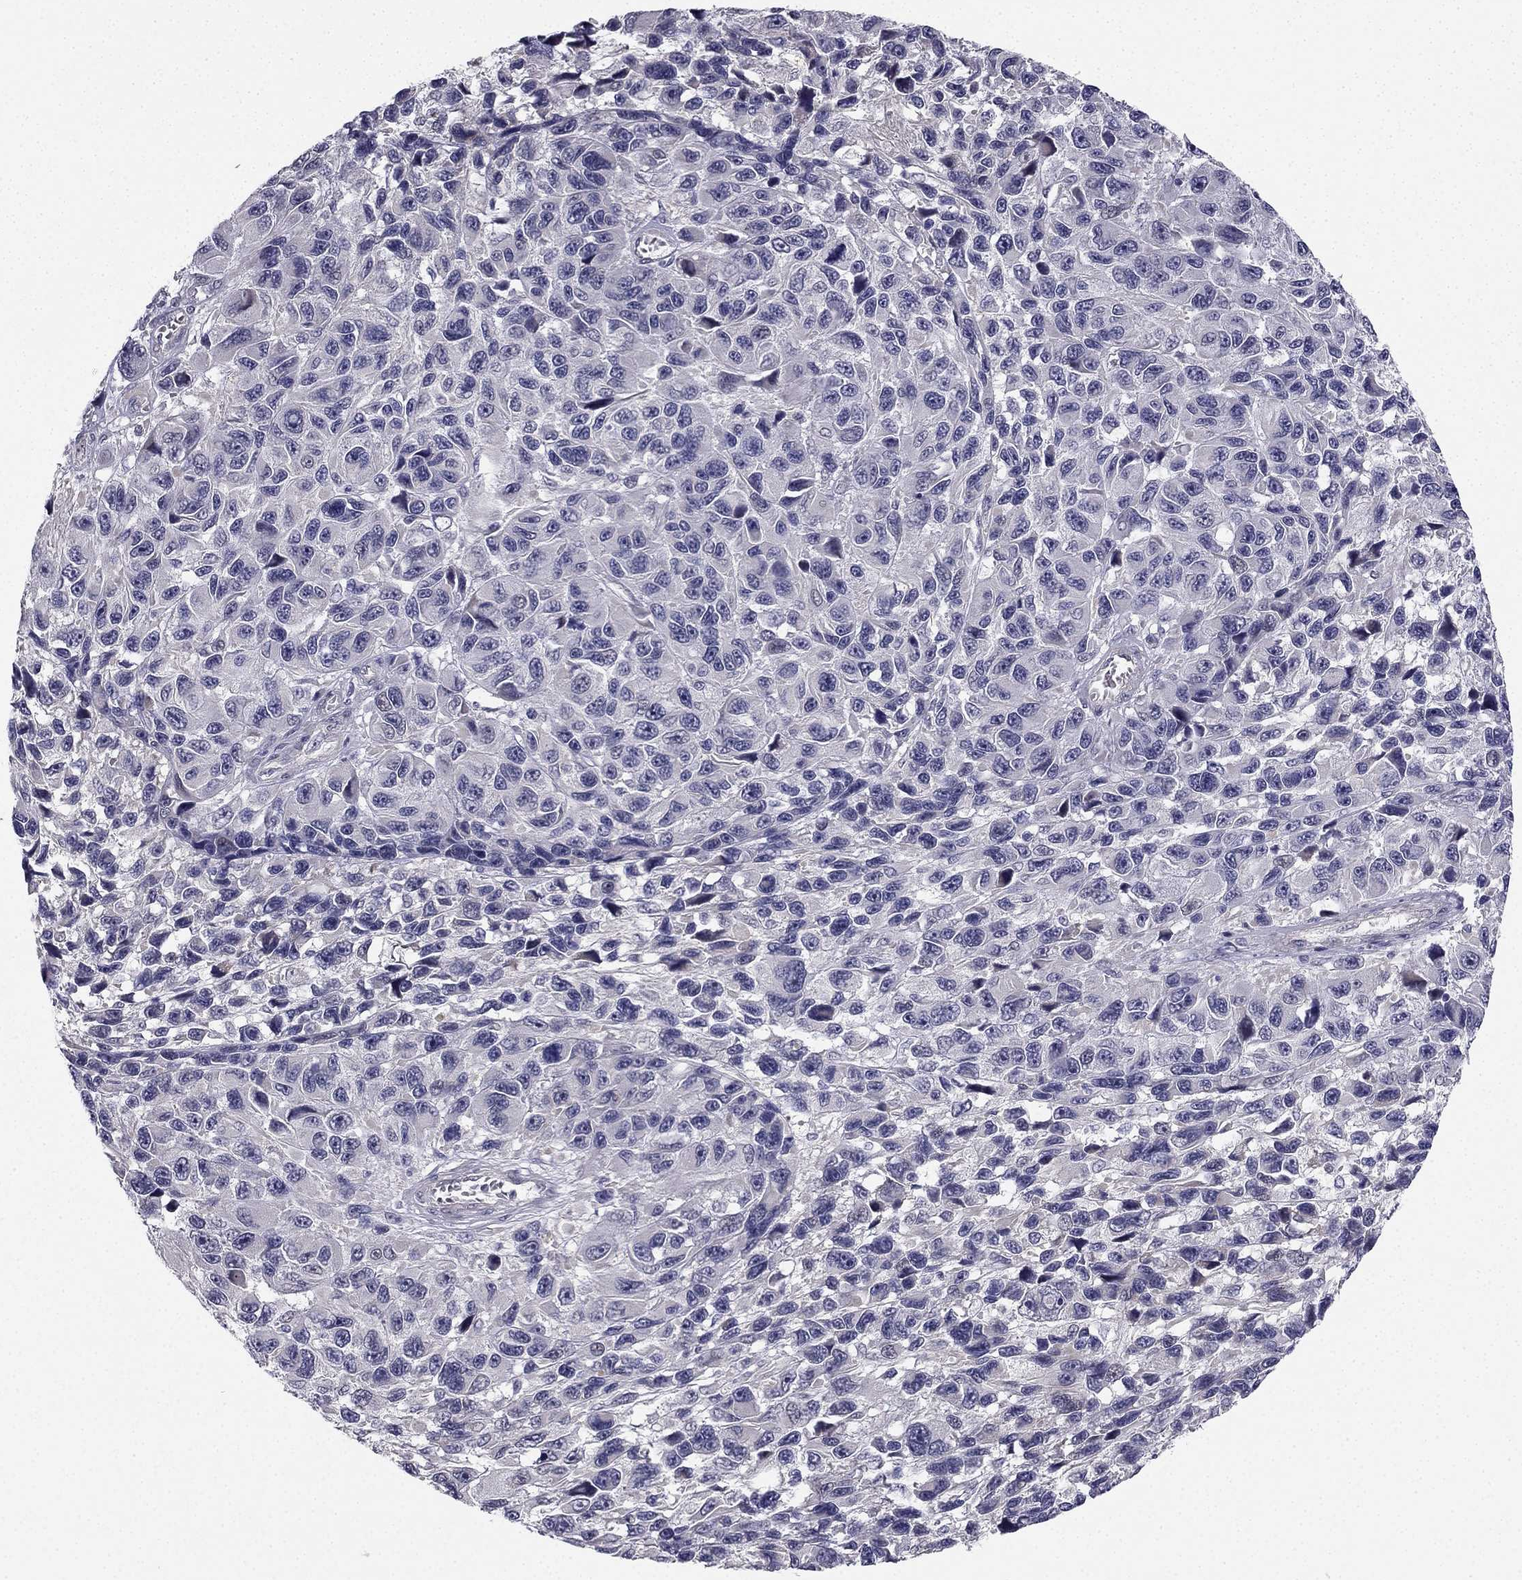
{"staining": {"intensity": "negative", "quantity": "none", "location": "none"}, "tissue": "melanoma", "cell_type": "Tumor cells", "image_type": "cancer", "snomed": [{"axis": "morphology", "description": "Malignant melanoma, NOS"}, {"axis": "topography", "description": "Skin"}], "caption": "IHC histopathology image of human malignant melanoma stained for a protein (brown), which displays no staining in tumor cells.", "gene": "CHST8", "patient": {"sex": "male", "age": 53}}